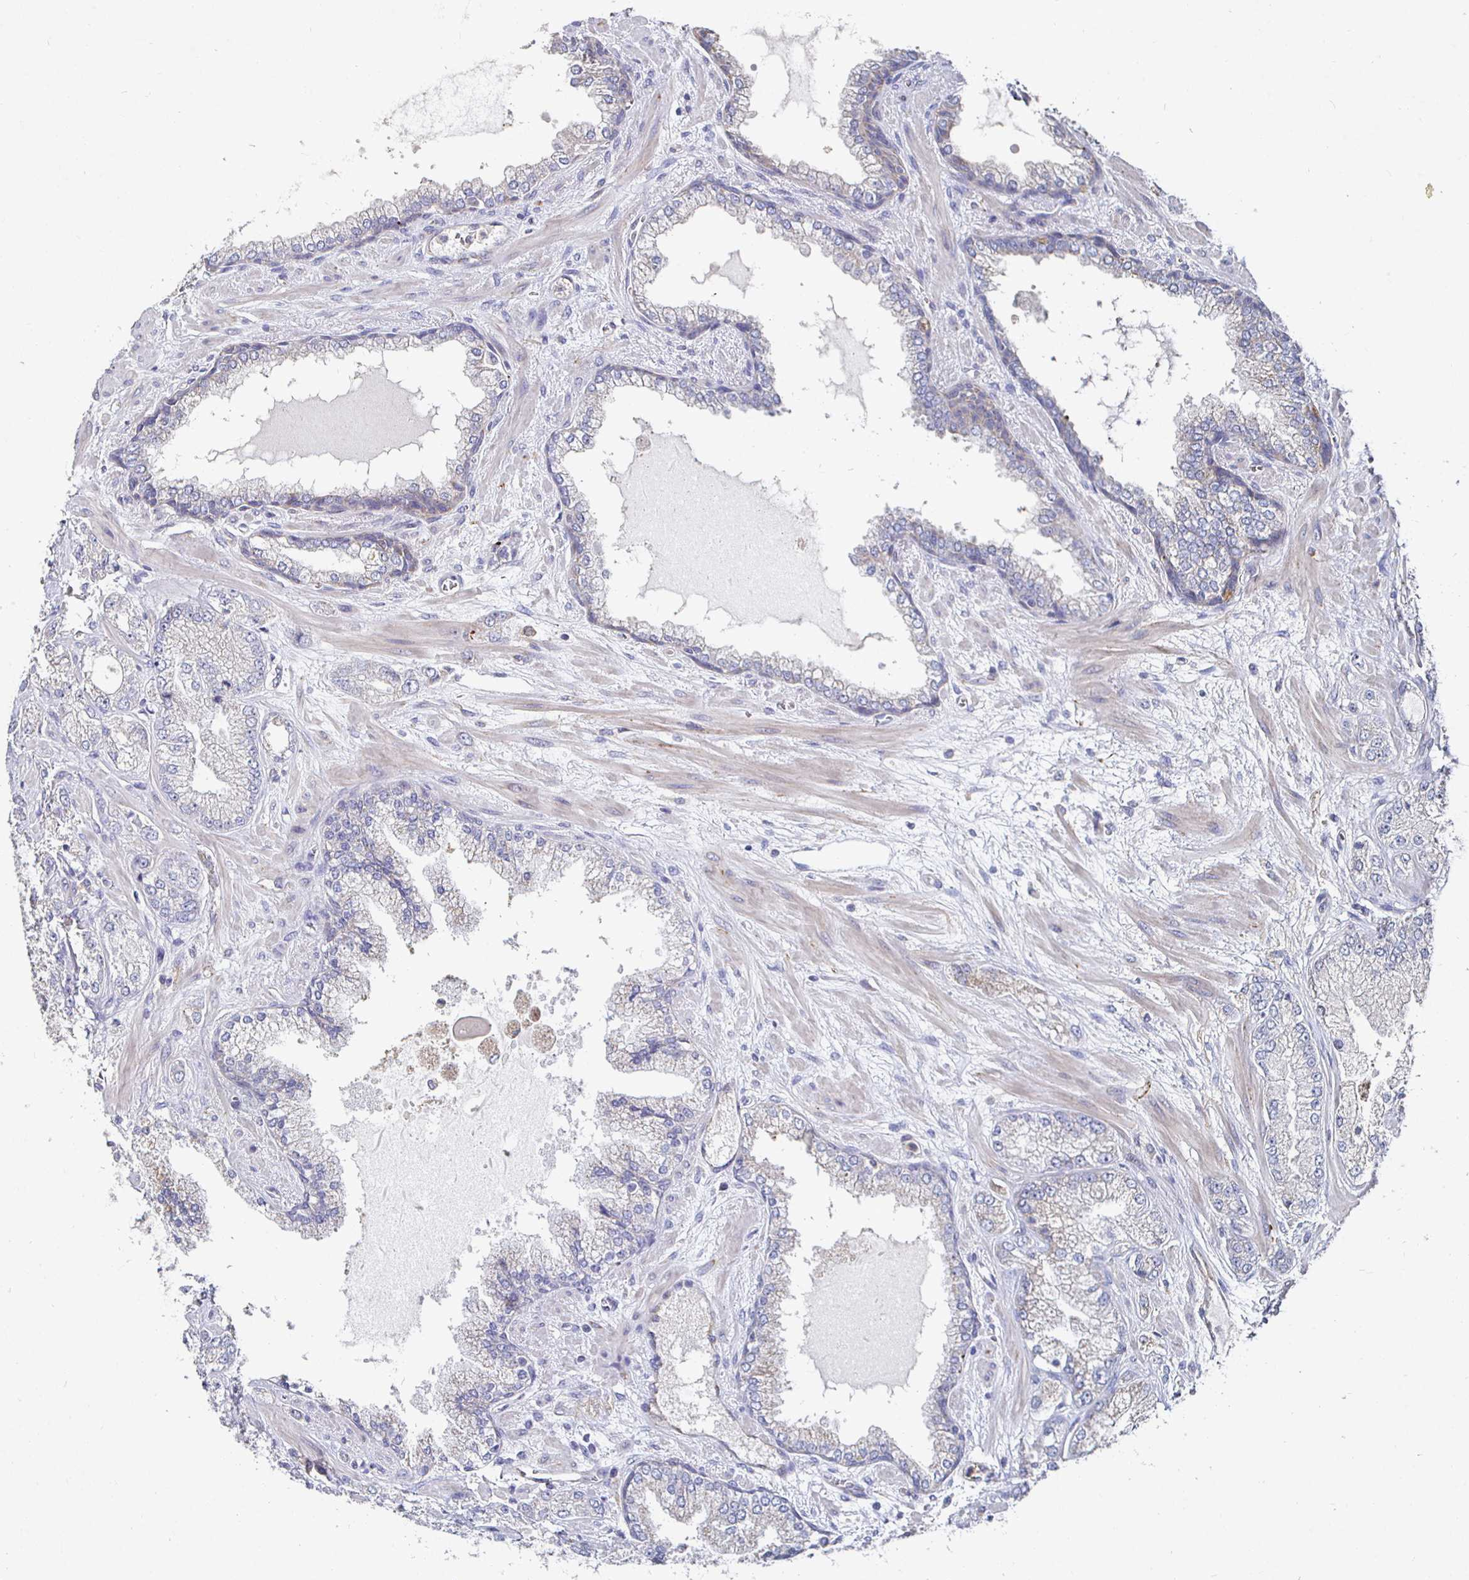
{"staining": {"intensity": "negative", "quantity": "none", "location": "none"}, "tissue": "prostate cancer", "cell_type": "Tumor cells", "image_type": "cancer", "snomed": [{"axis": "morphology", "description": "Normal tissue, NOS"}, {"axis": "morphology", "description": "Adenocarcinoma, High grade"}, {"axis": "topography", "description": "Prostate"}, {"axis": "topography", "description": "Peripheral nerve tissue"}], "caption": "Immunohistochemistry image of human prostate cancer stained for a protein (brown), which demonstrates no positivity in tumor cells.", "gene": "NRSN1", "patient": {"sex": "male", "age": 68}}